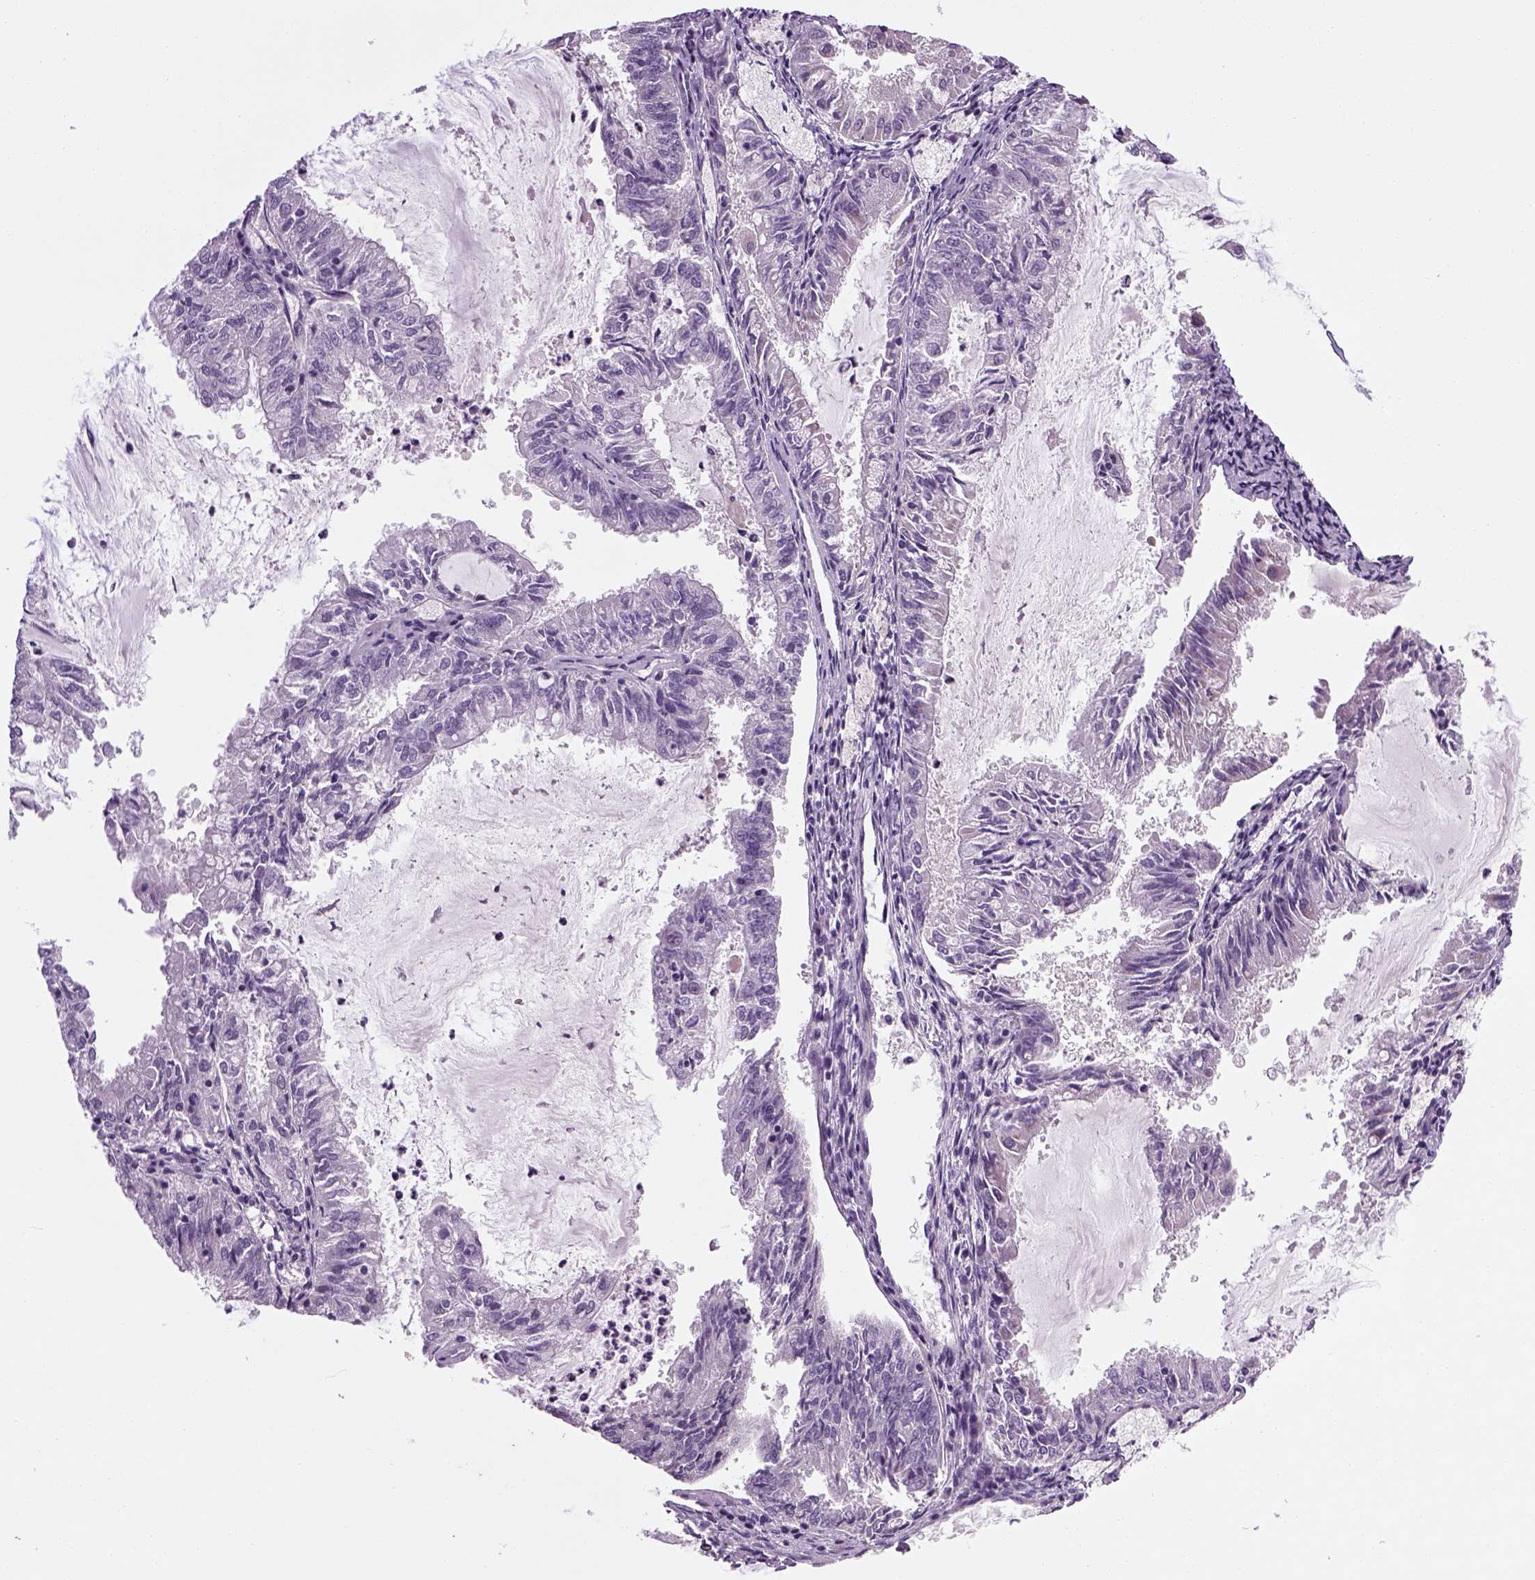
{"staining": {"intensity": "negative", "quantity": "none", "location": "none"}, "tissue": "endometrial cancer", "cell_type": "Tumor cells", "image_type": "cancer", "snomed": [{"axis": "morphology", "description": "Adenocarcinoma, NOS"}, {"axis": "topography", "description": "Endometrium"}], "caption": "This is a micrograph of immunohistochemistry staining of endometrial adenocarcinoma, which shows no positivity in tumor cells.", "gene": "ELOVL3", "patient": {"sex": "female", "age": 57}}